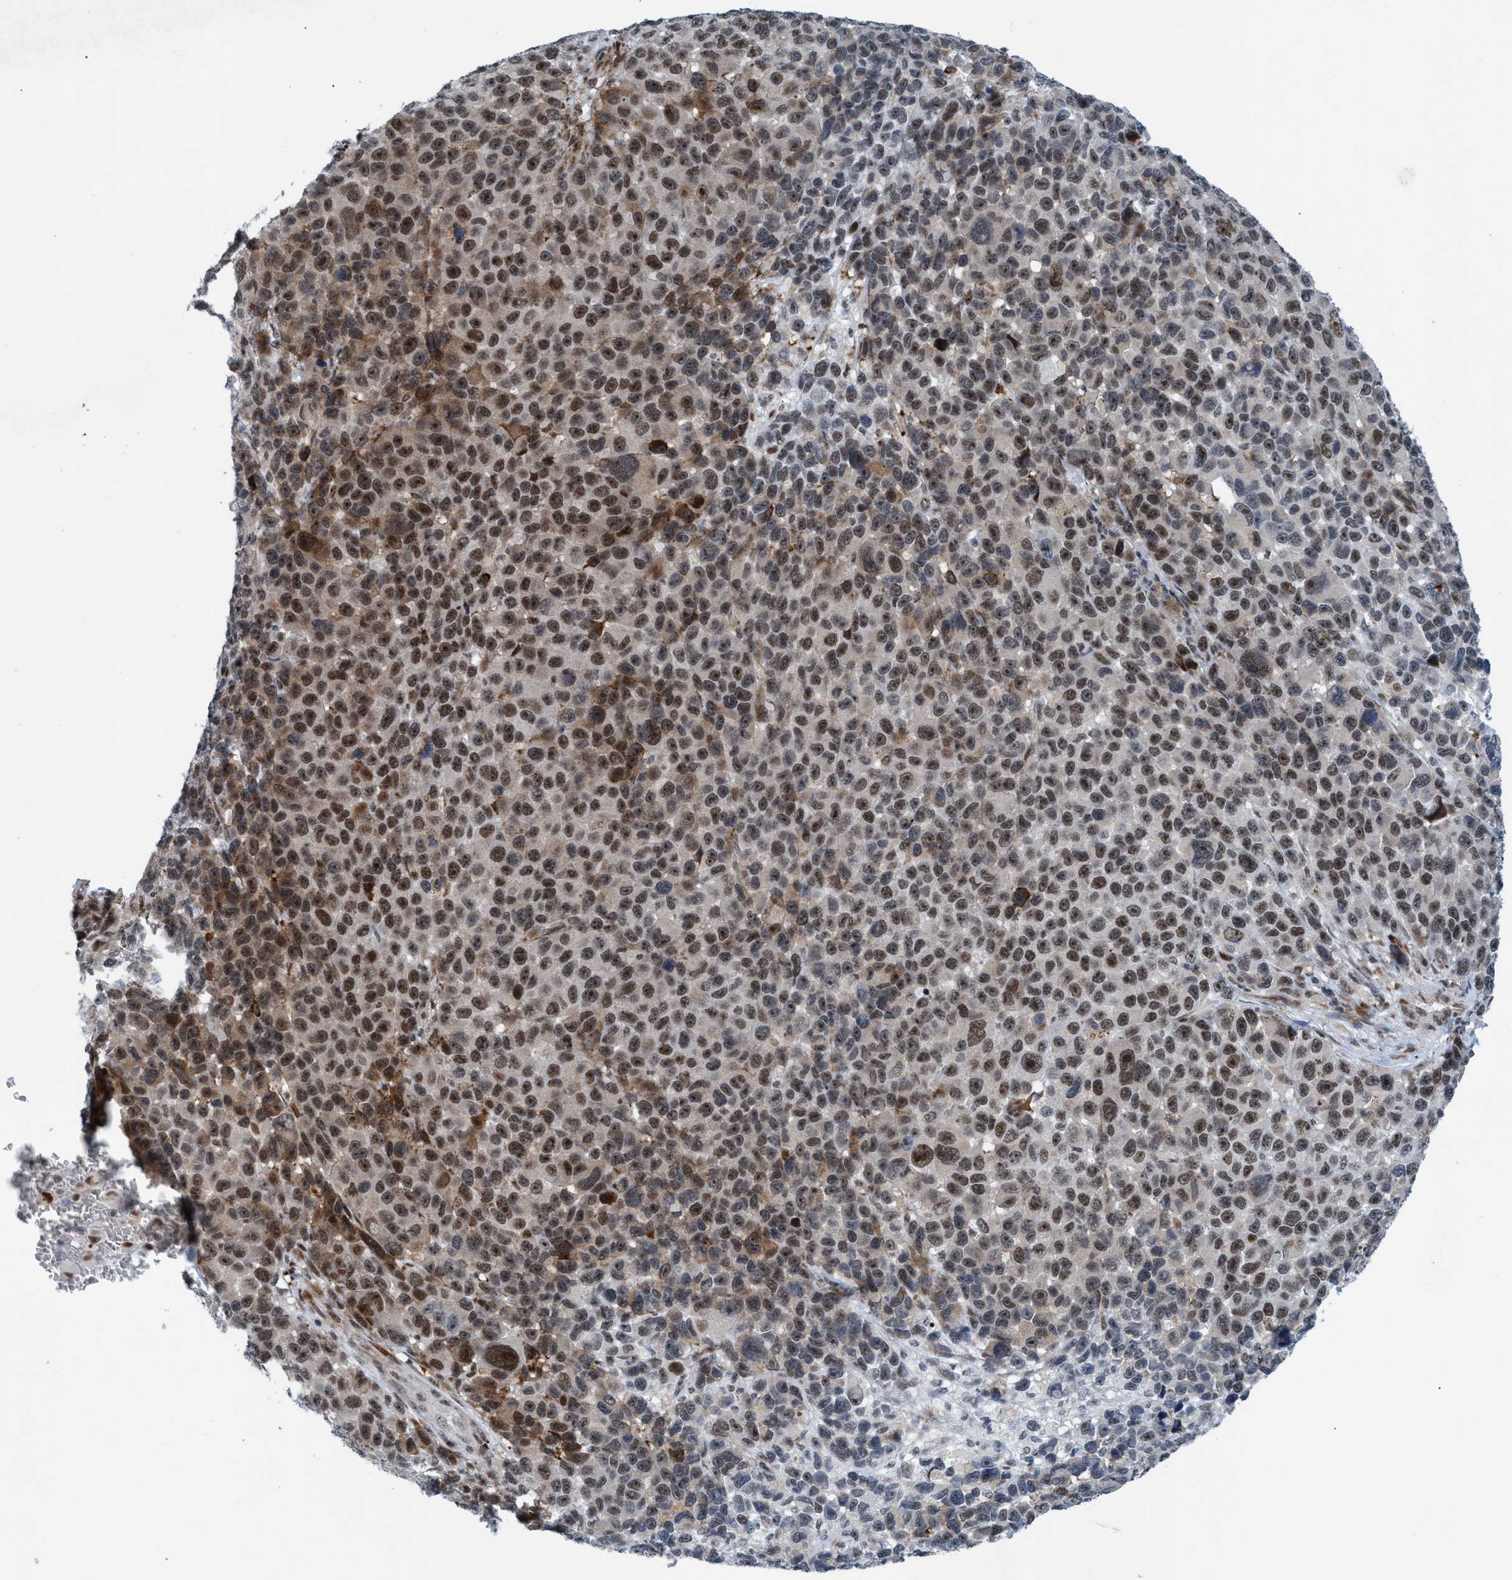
{"staining": {"intensity": "moderate", "quantity": ">75%", "location": "nuclear"}, "tissue": "melanoma", "cell_type": "Tumor cells", "image_type": "cancer", "snomed": [{"axis": "morphology", "description": "Malignant melanoma, NOS"}, {"axis": "topography", "description": "Skin"}], "caption": "Approximately >75% of tumor cells in human malignant melanoma show moderate nuclear protein staining as visualized by brown immunohistochemical staining.", "gene": "CWC27", "patient": {"sex": "male", "age": 53}}